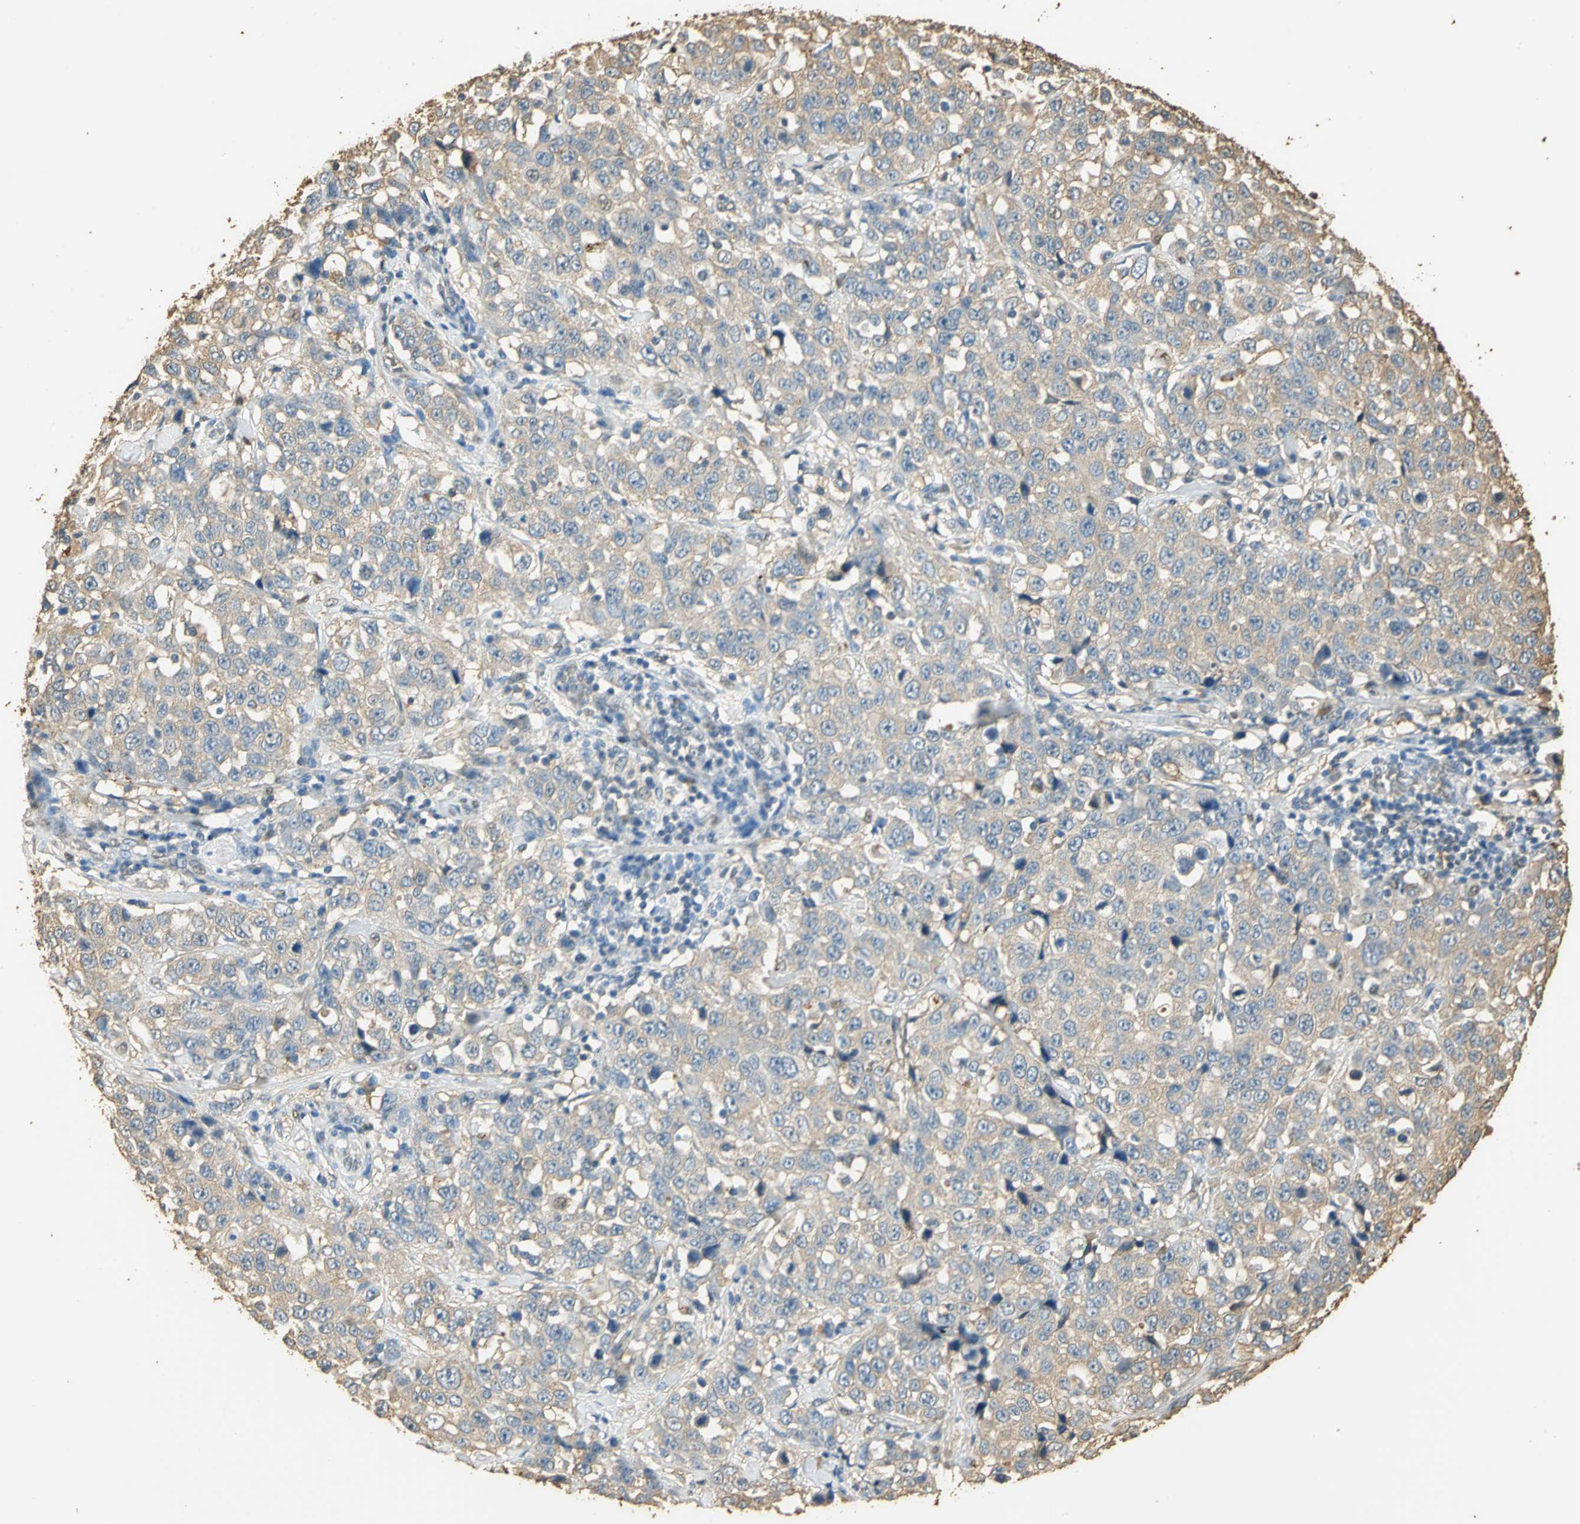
{"staining": {"intensity": "weak", "quantity": ">75%", "location": "cytoplasmic/membranous"}, "tissue": "stomach cancer", "cell_type": "Tumor cells", "image_type": "cancer", "snomed": [{"axis": "morphology", "description": "Normal tissue, NOS"}, {"axis": "morphology", "description": "Adenocarcinoma, NOS"}, {"axis": "topography", "description": "Stomach"}], "caption": "A low amount of weak cytoplasmic/membranous positivity is present in approximately >75% of tumor cells in stomach adenocarcinoma tissue.", "gene": "GAPDH", "patient": {"sex": "male", "age": 48}}